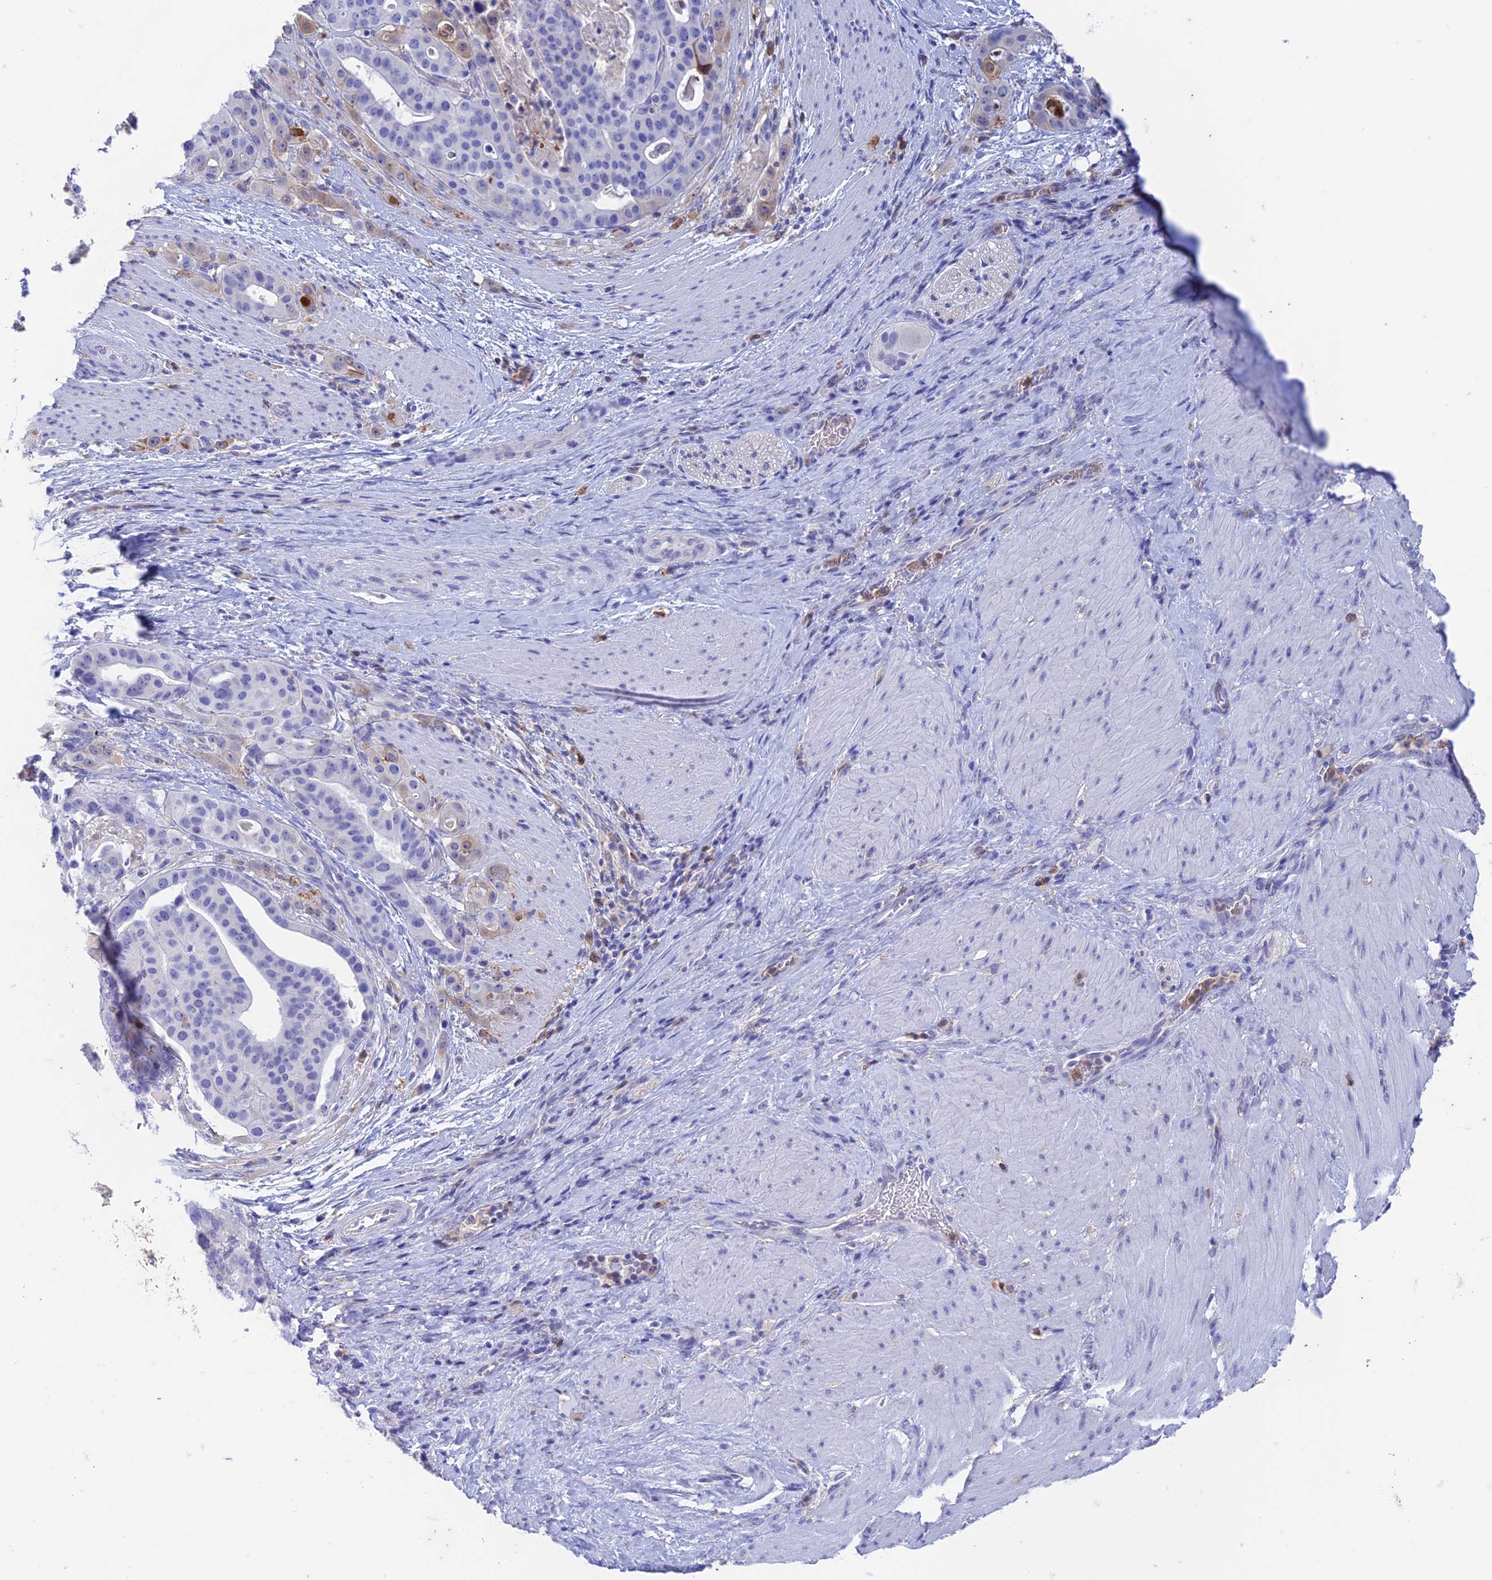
{"staining": {"intensity": "weak", "quantity": "<25%", "location": "cytoplasmic/membranous"}, "tissue": "stomach cancer", "cell_type": "Tumor cells", "image_type": "cancer", "snomed": [{"axis": "morphology", "description": "Adenocarcinoma, NOS"}, {"axis": "topography", "description": "Stomach"}], "caption": "Human stomach cancer stained for a protein using immunohistochemistry shows no expression in tumor cells.", "gene": "FGF7", "patient": {"sex": "male", "age": 48}}